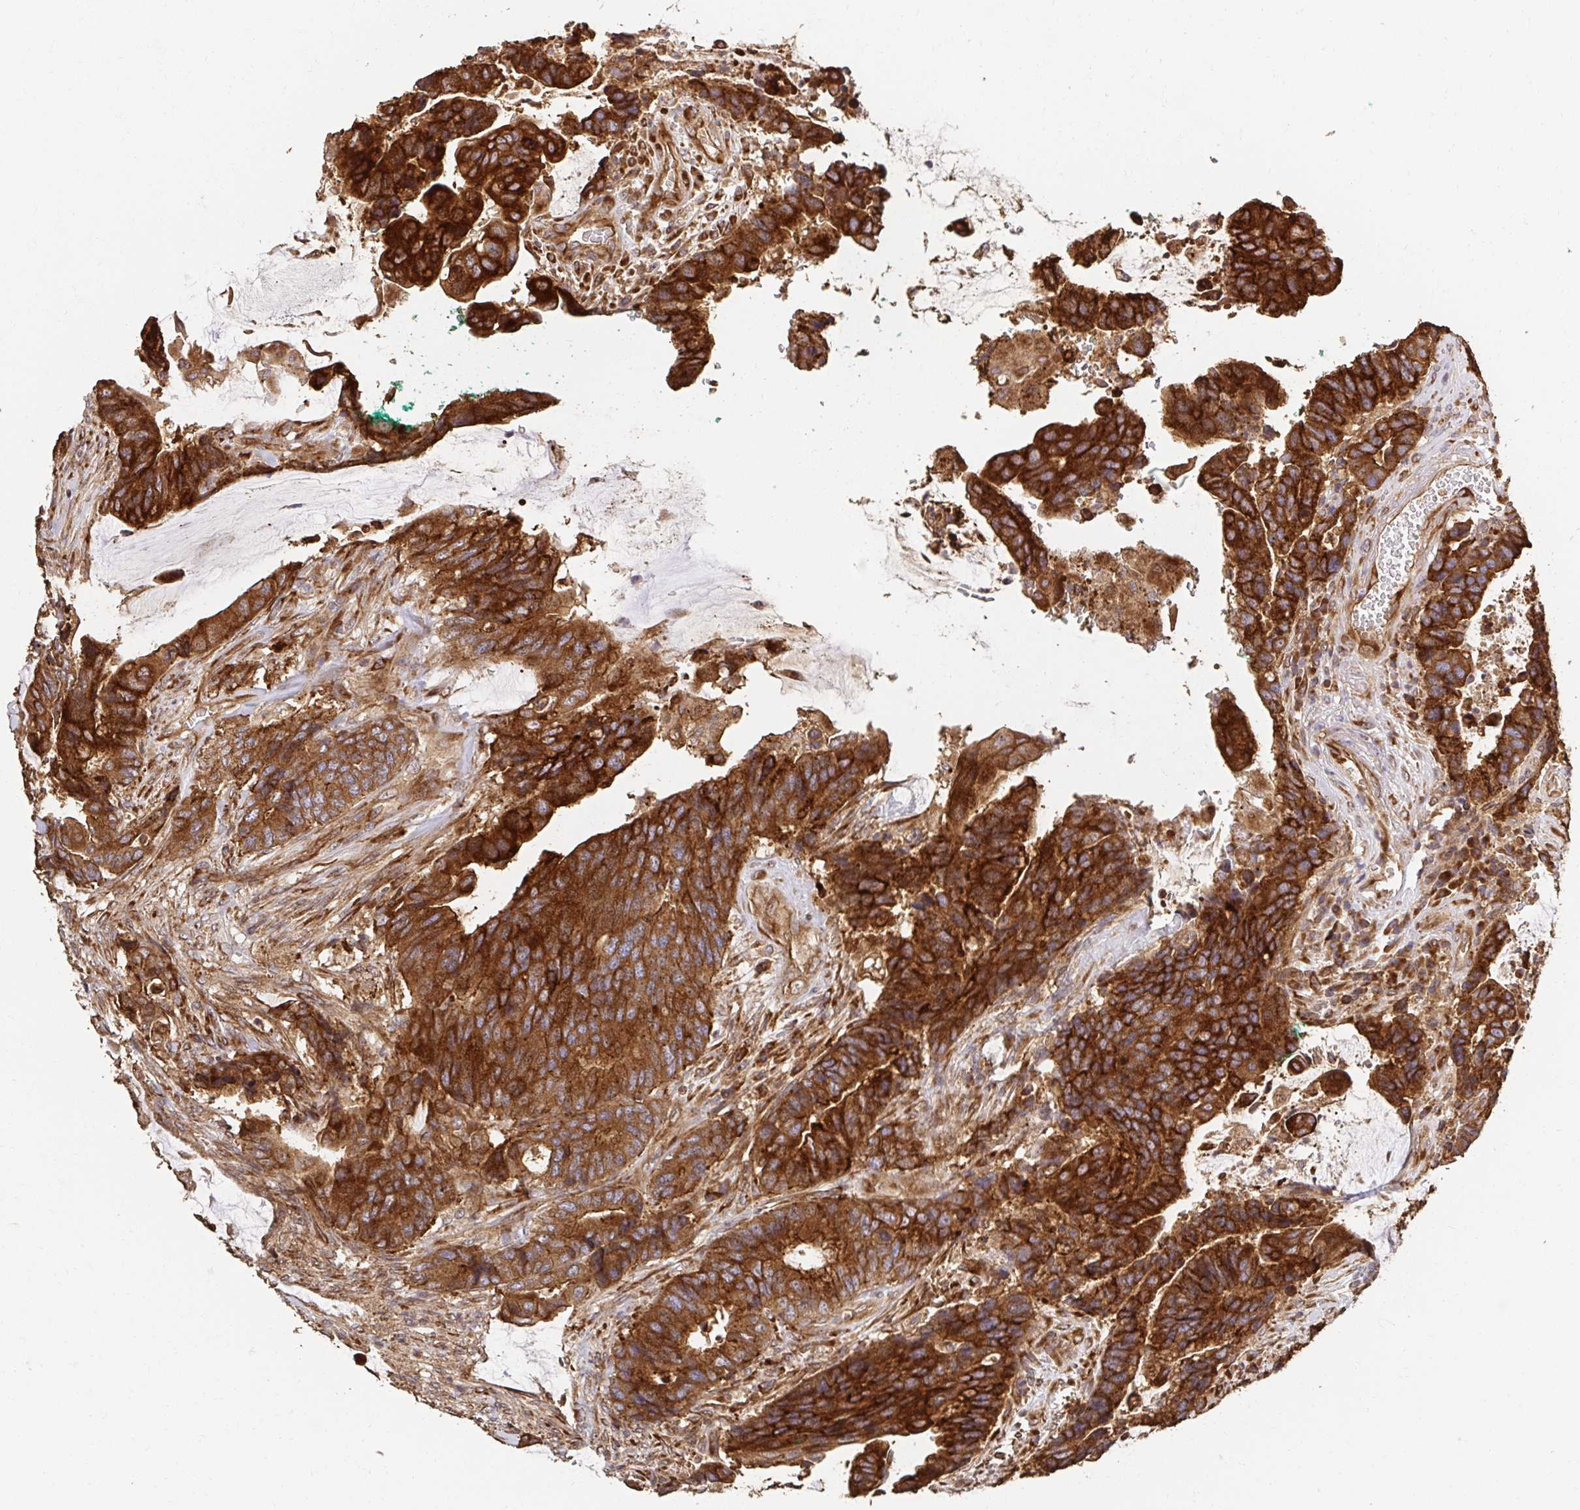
{"staining": {"intensity": "strong", "quantity": ">75%", "location": "cytoplasmic/membranous"}, "tissue": "colorectal cancer", "cell_type": "Tumor cells", "image_type": "cancer", "snomed": [{"axis": "morphology", "description": "Adenocarcinoma, NOS"}, {"axis": "topography", "description": "Rectum"}], "caption": "Strong cytoplasmic/membranous protein expression is present in about >75% of tumor cells in colorectal cancer (adenocarcinoma). Nuclei are stained in blue.", "gene": "APBB1", "patient": {"sex": "female", "age": 59}}